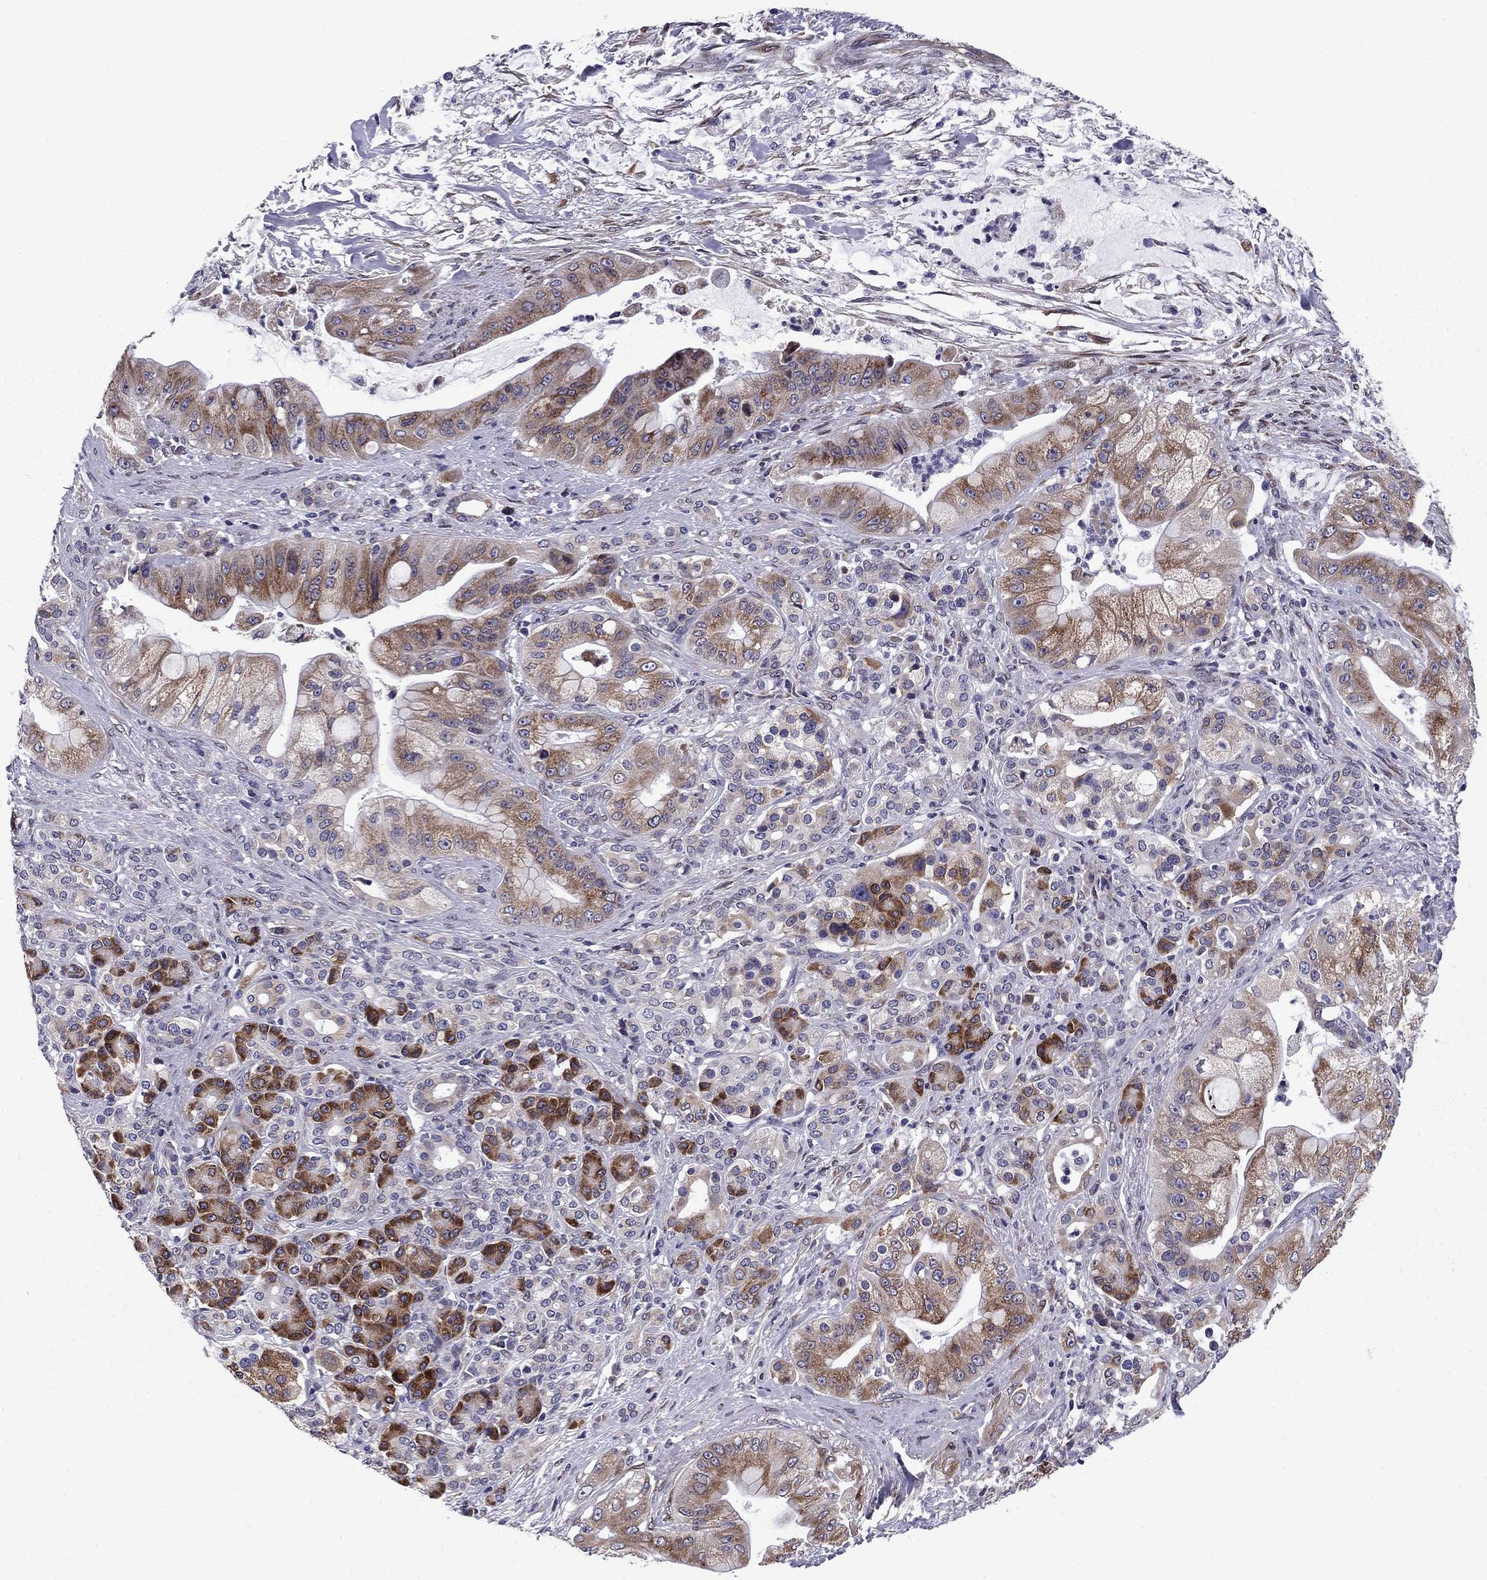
{"staining": {"intensity": "strong", "quantity": "<25%", "location": "cytoplasmic/membranous"}, "tissue": "pancreatic cancer", "cell_type": "Tumor cells", "image_type": "cancer", "snomed": [{"axis": "morphology", "description": "Normal tissue, NOS"}, {"axis": "morphology", "description": "Inflammation, NOS"}, {"axis": "morphology", "description": "Adenocarcinoma, NOS"}, {"axis": "topography", "description": "Pancreas"}], "caption": "DAB immunohistochemical staining of pancreatic adenocarcinoma displays strong cytoplasmic/membranous protein positivity in approximately <25% of tumor cells.", "gene": "TMED3", "patient": {"sex": "male", "age": 57}}